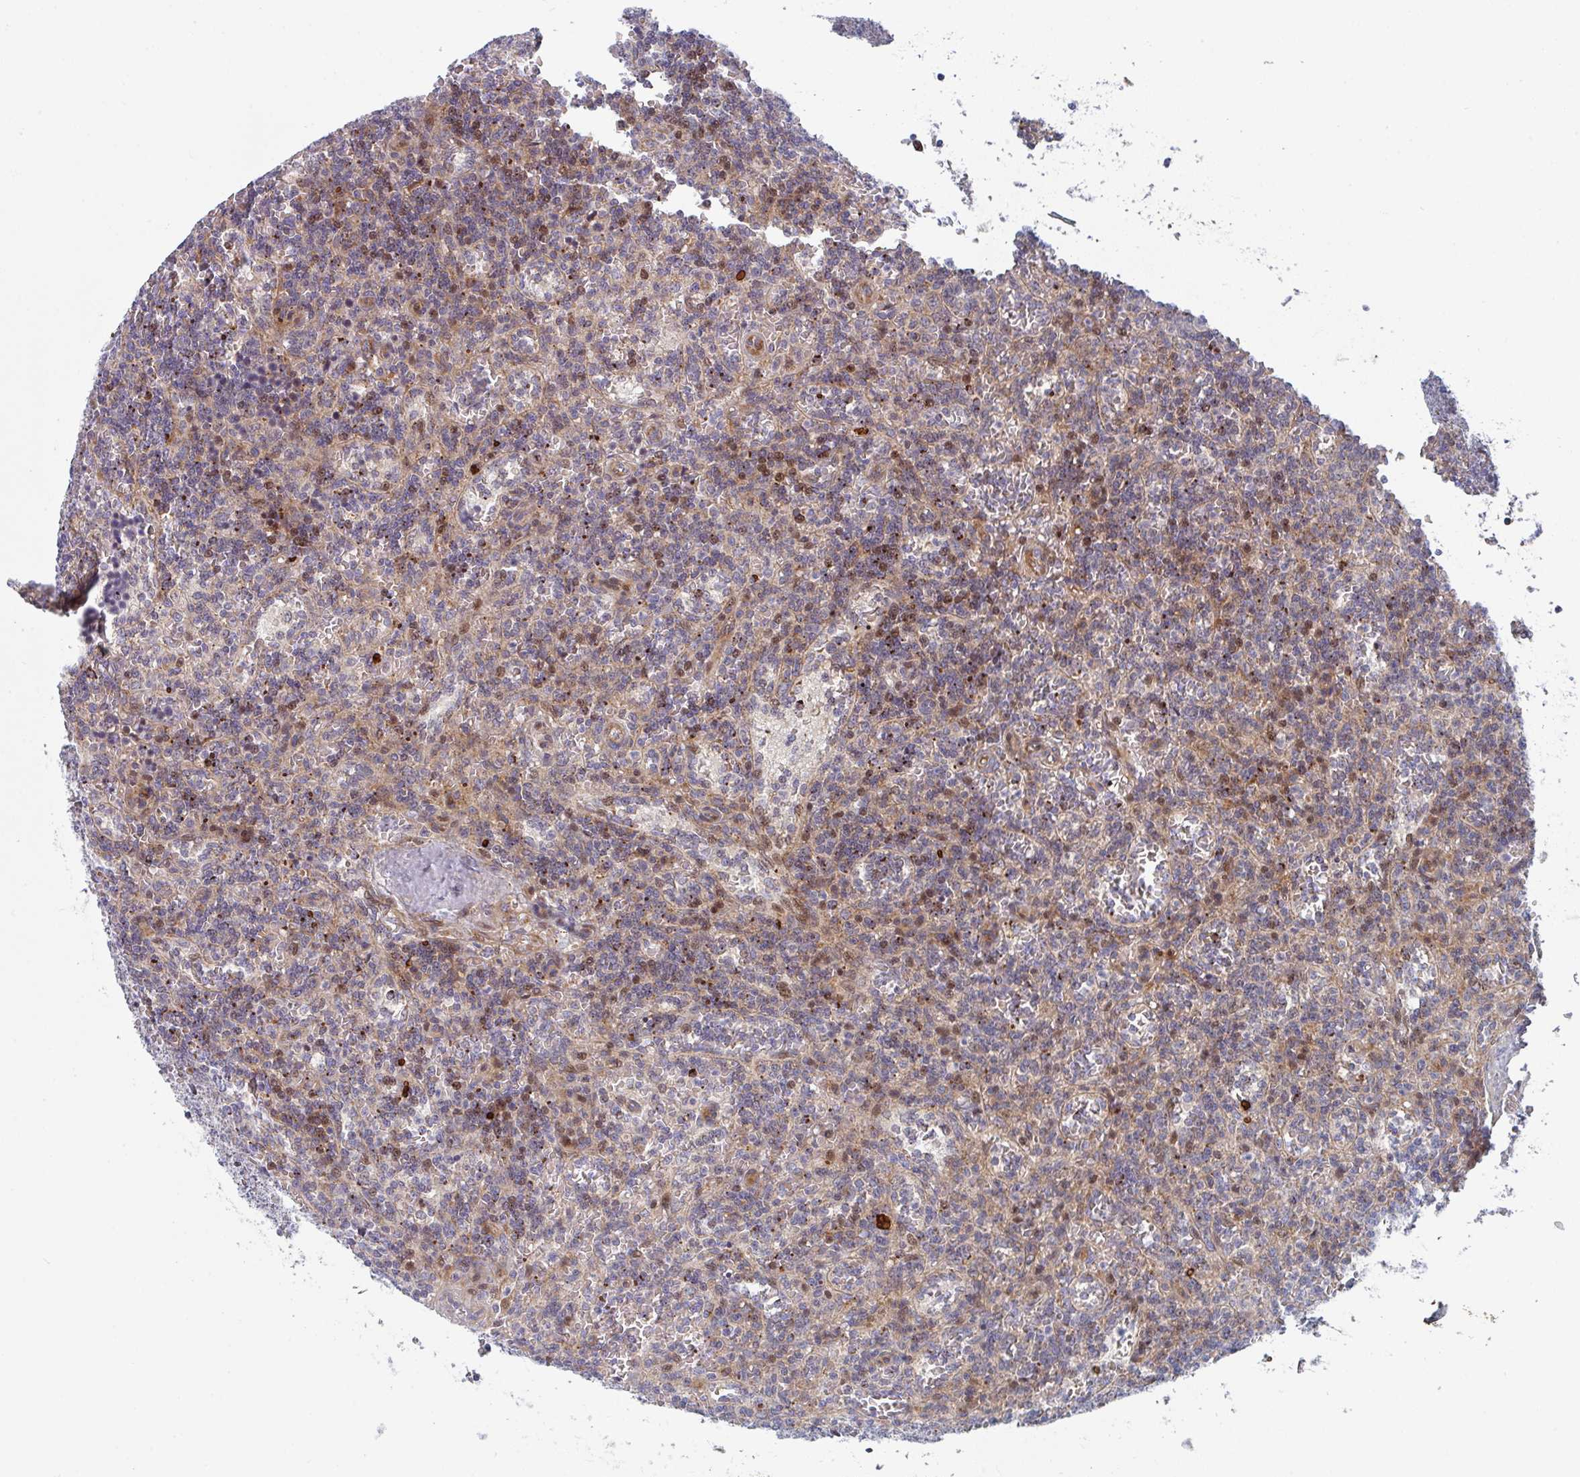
{"staining": {"intensity": "moderate", "quantity": "<25%", "location": "nuclear"}, "tissue": "lymphoma", "cell_type": "Tumor cells", "image_type": "cancer", "snomed": [{"axis": "morphology", "description": "Malignant lymphoma, non-Hodgkin's type, Low grade"}, {"axis": "topography", "description": "Spleen"}], "caption": "Immunohistochemical staining of human low-grade malignant lymphoma, non-Hodgkin's type shows moderate nuclear protein expression in approximately <25% of tumor cells.", "gene": "ZNF644", "patient": {"sex": "male", "age": 73}}